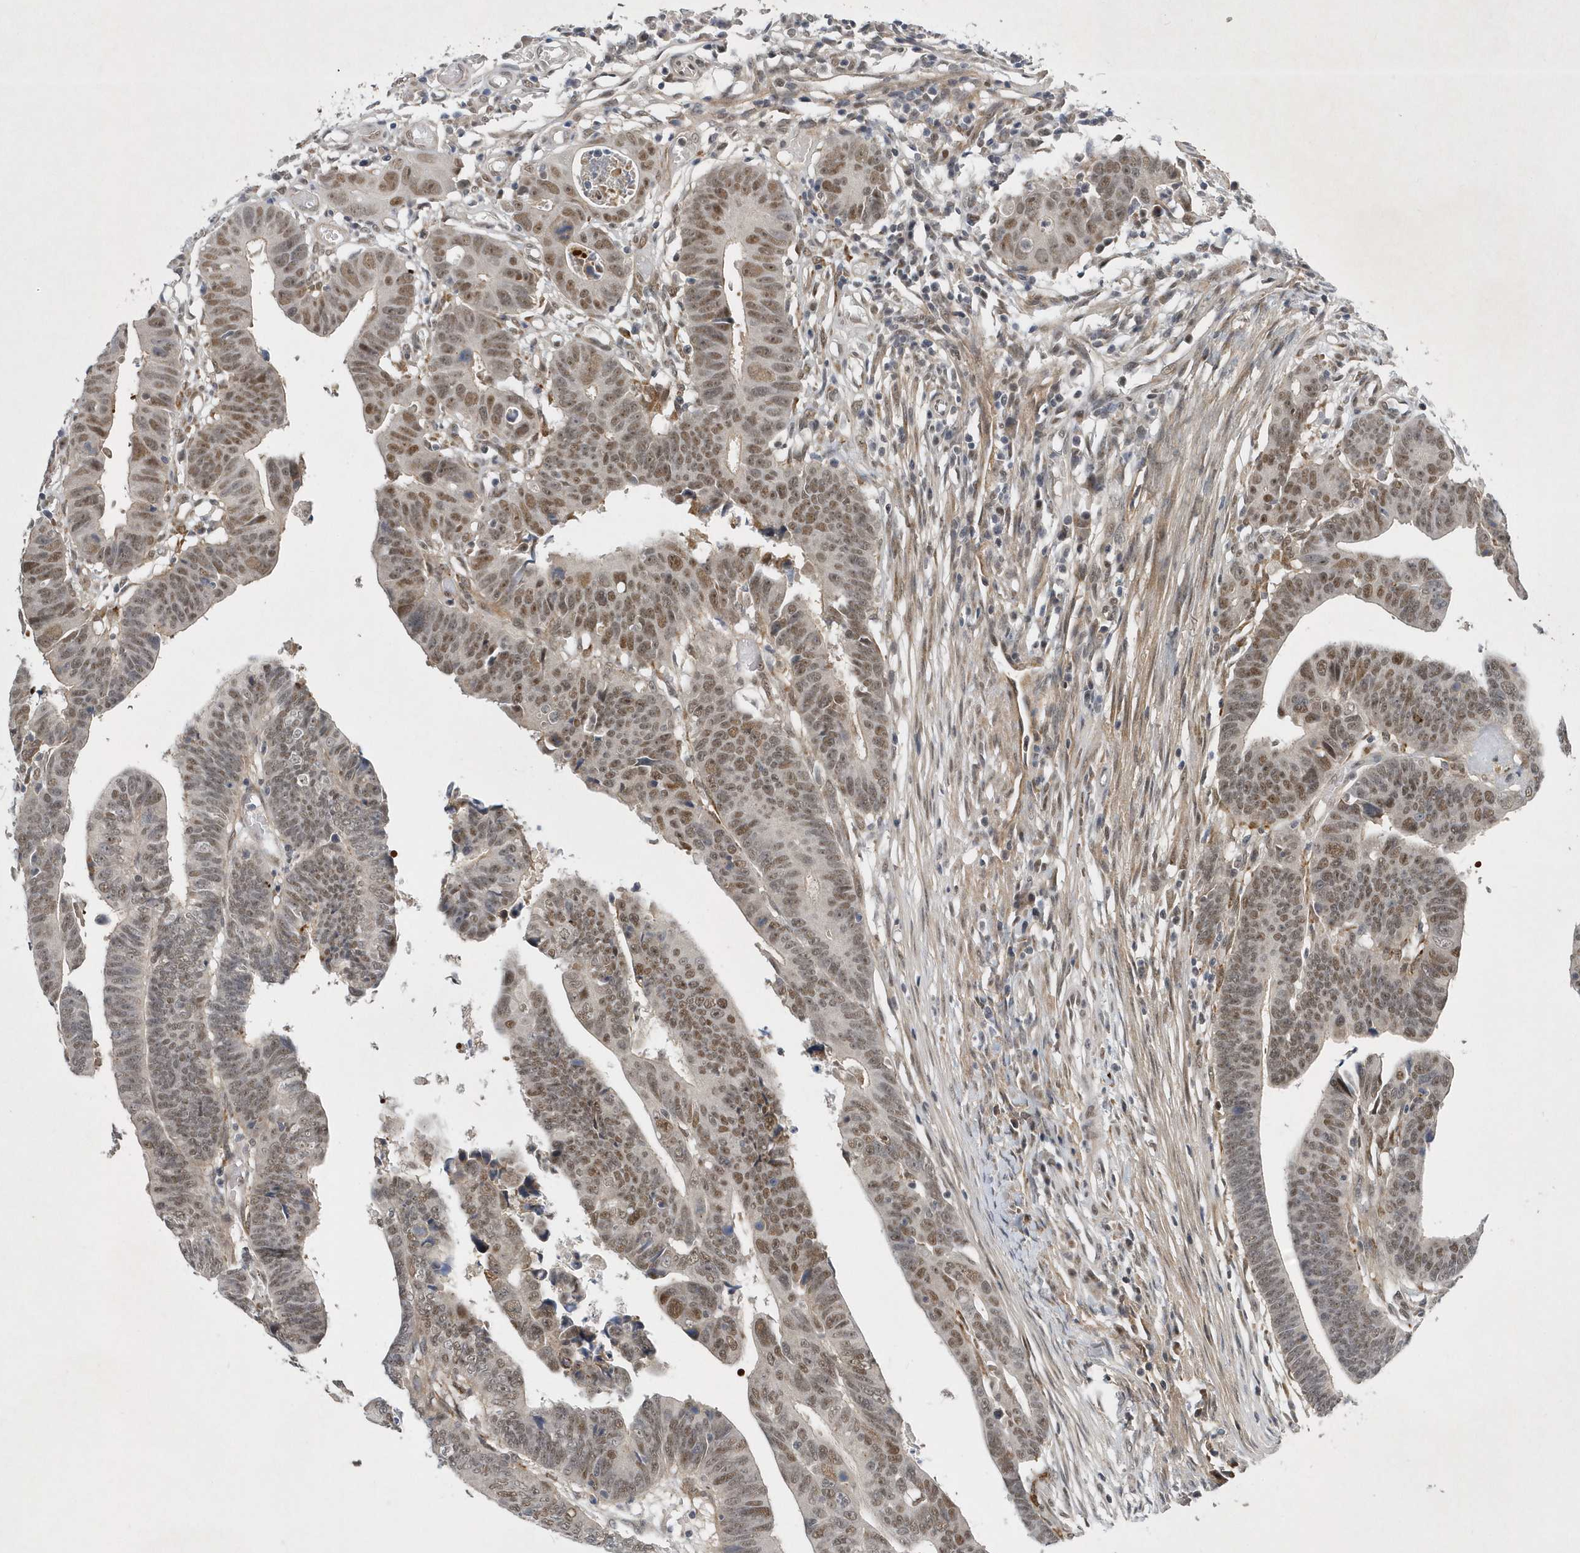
{"staining": {"intensity": "moderate", "quantity": ">75%", "location": "nuclear"}, "tissue": "colorectal cancer", "cell_type": "Tumor cells", "image_type": "cancer", "snomed": [{"axis": "morphology", "description": "Adenocarcinoma, NOS"}, {"axis": "topography", "description": "Rectum"}], "caption": "Immunohistochemistry photomicrograph of adenocarcinoma (colorectal) stained for a protein (brown), which exhibits medium levels of moderate nuclear positivity in approximately >75% of tumor cells.", "gene": "FAM217A", "patient": {"sex": "female", "age": 65}}